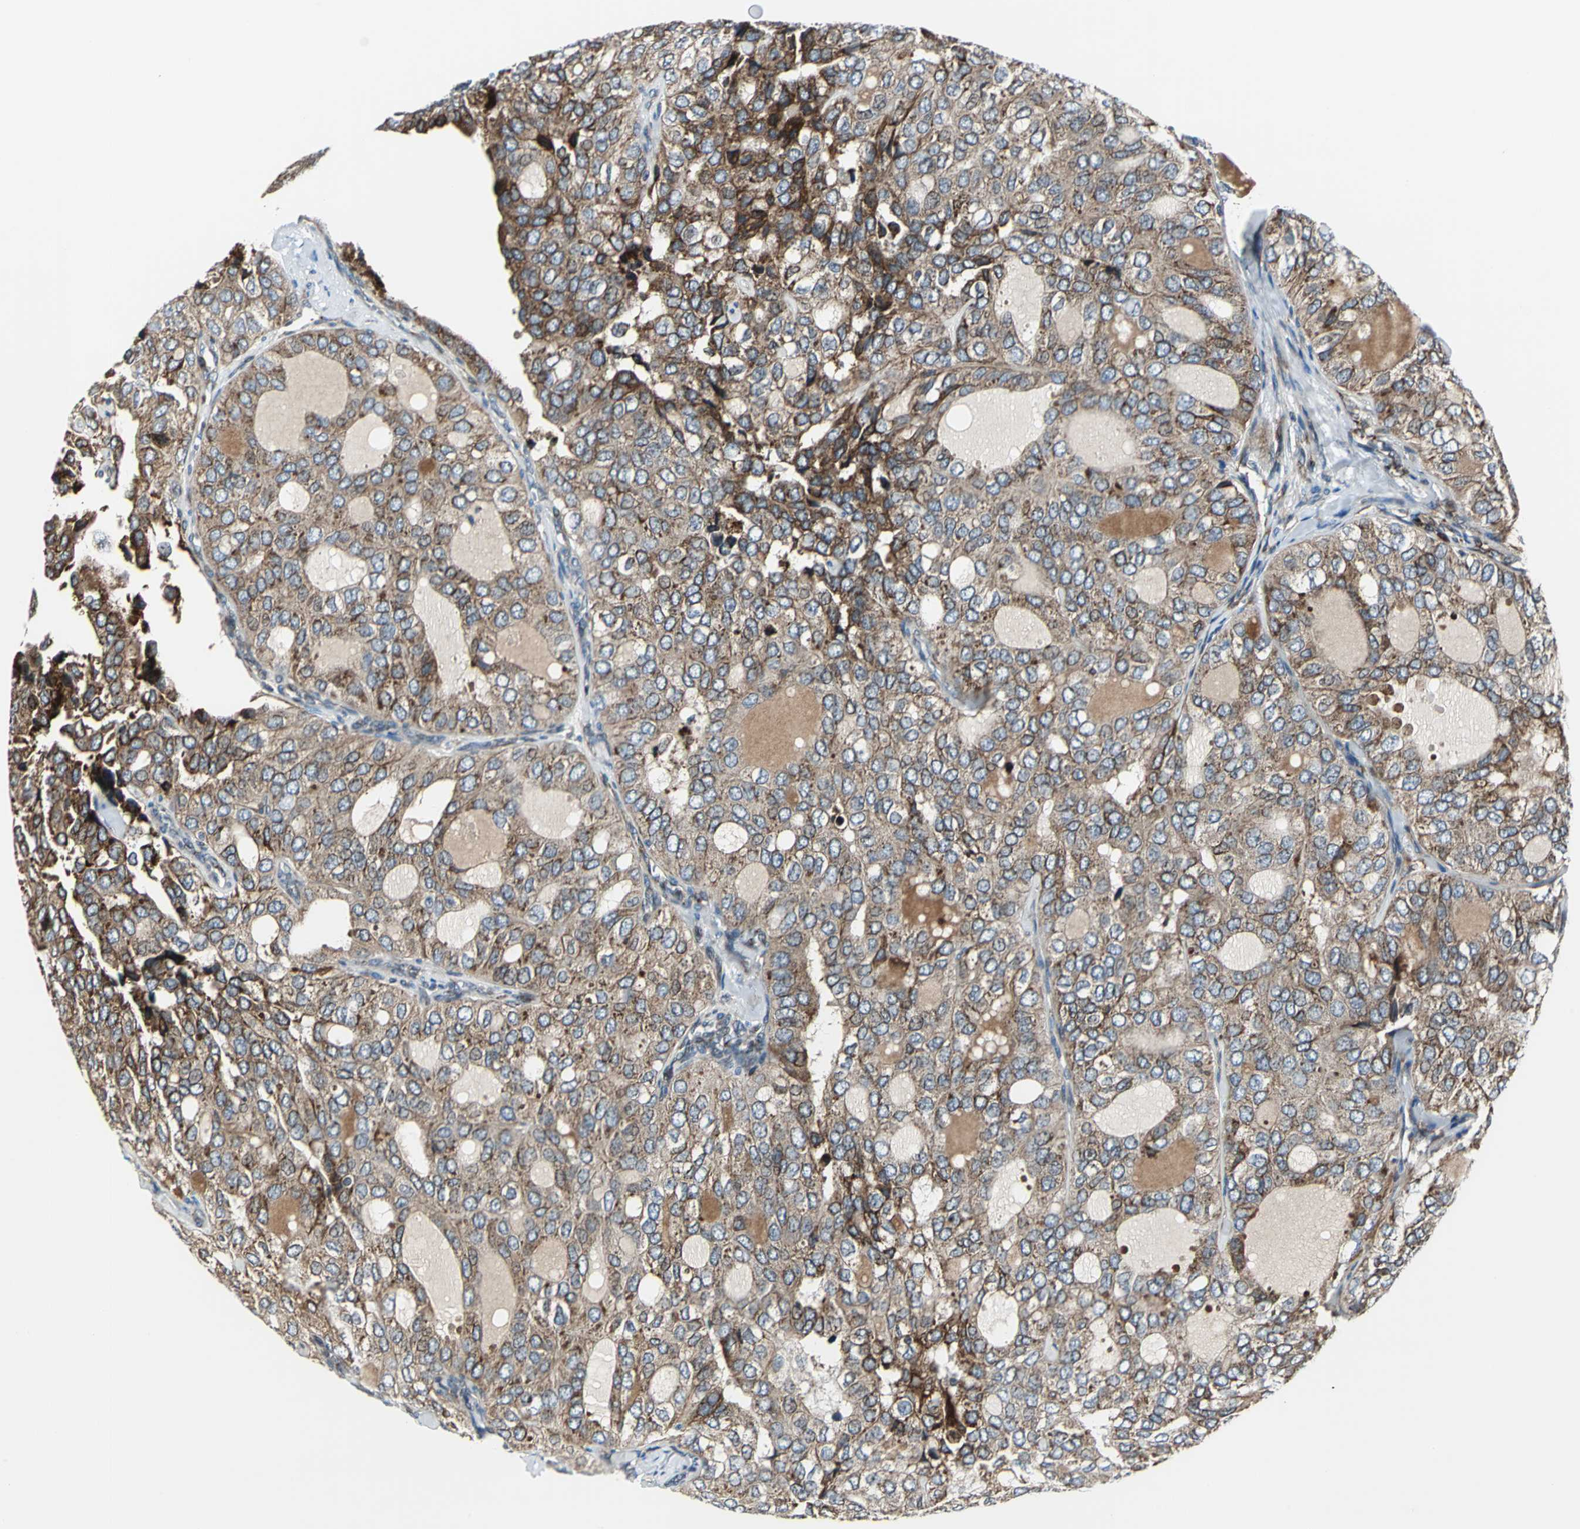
{"staining": {"intensity": "strong", "quantity": "25%-75%", "location": "cytoplasmic/membranous"}, "tissue": "thyroid cancer", "cell_type": "Tumor cells", "image_type": "cancer", "snomed": [{"axis": "morphology", "description": "Follicular adenoma carcinoma, NOS"}, {"axis": "topography", "description": "Thyroid gland"}], "caption": "Tumor cells display strong cytoplasmic/membranous staining in about 25%-75% of cells in thyroid follicular adenoma carcinoma.", "gene": "HTATIP2", "patient": {"sex": "male", "age": 75}}